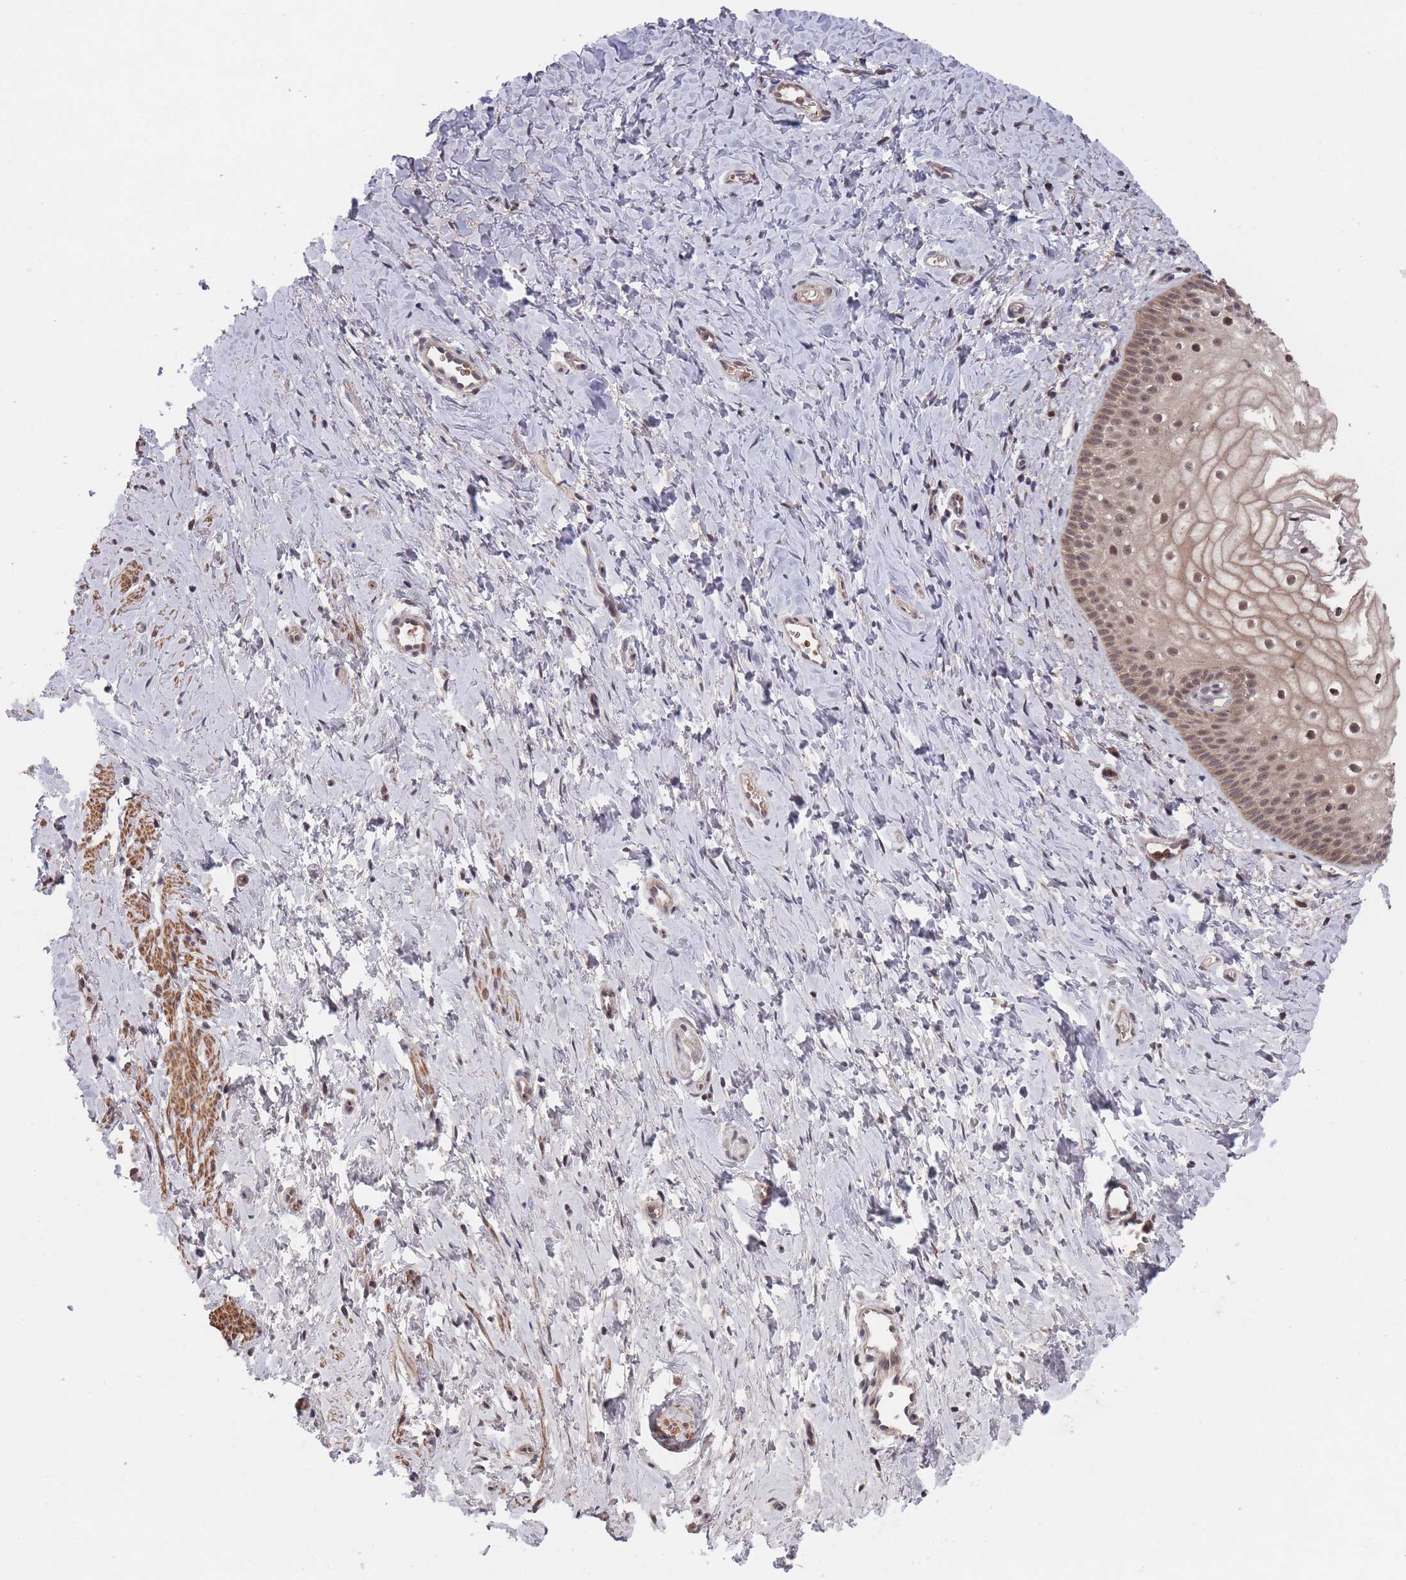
{"staining": {"intensity": "moderate", "quantity": ">75%", "location": "cytoplasmic/membranous,nuclear"}, "tissue": "vagina", "cell_type": "Squamous epithelial cells", "image_type": "normal", "snomed": [{"axis": "morphology", "description": "Normal tissue, NOS"}, {"axis": "topography", "description": "Vagina"}], "caption": "Moderate cytoplasmic/membranous,nuclear expression is appreciated in approximately >75% of squamous epithelial cells in benign vagina. (brown staining indicates protein expression, while blue staining denotes nuclei).", "gene": "SF3B1", "patient": {"sex": "female", "age": 56}}